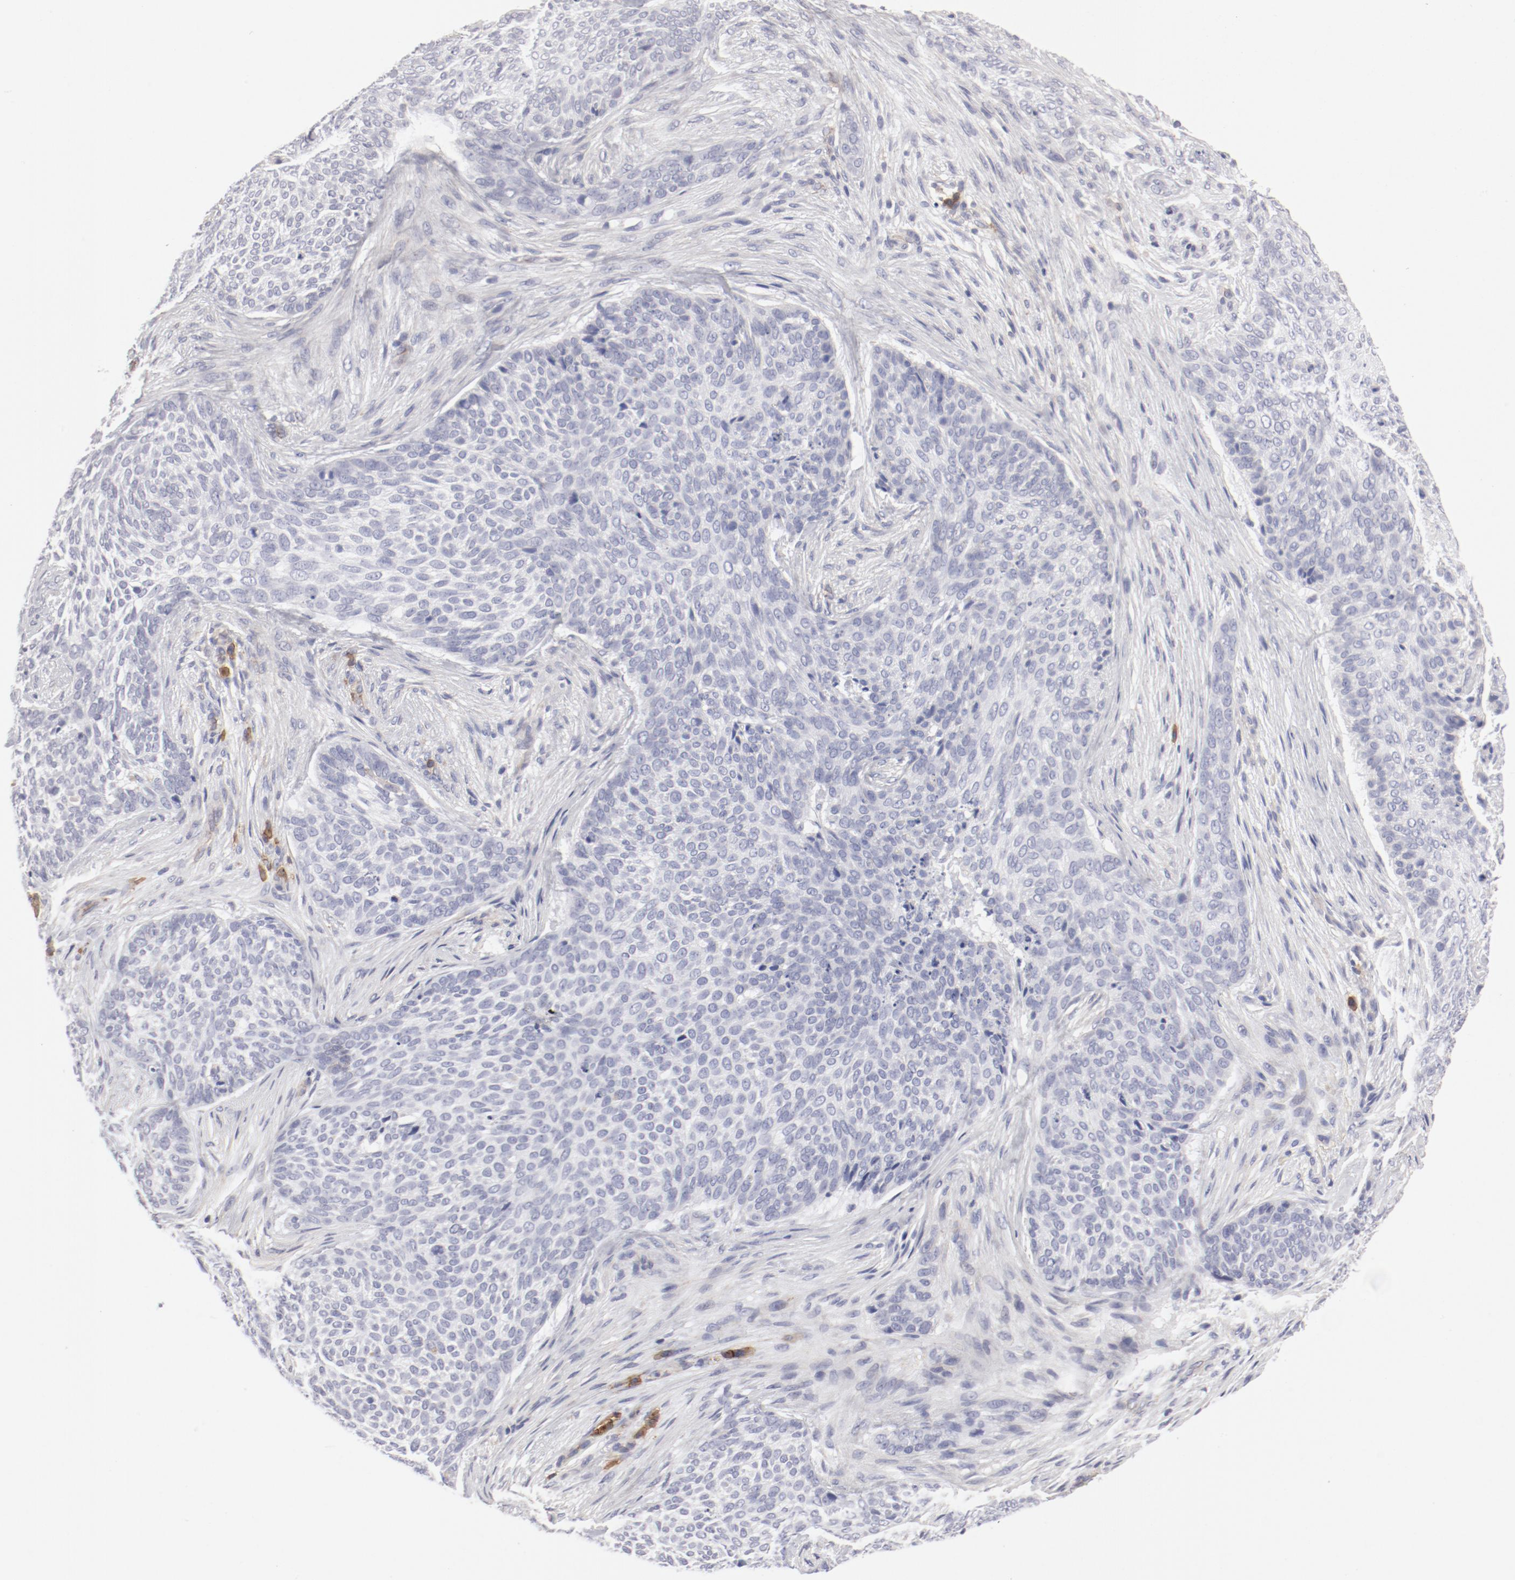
{"staining": {"intensity": "negative", "quantity": "none", "location": "none"}, "tissue": "skin cancer", "cell_type": "Tumor cells", "image_type": "cancer", "snomed": [{"axis": "morphology", "description": "Basal cell carcinoma"}, {"axis": "topography", "description": "Skin"}], "caption": "This is an immunohistochemistry micrograph of human skin cancer. There is no staining in tumor cells.", "gene": "LAX1", "patient": {"sex": "male", "age": 91}}